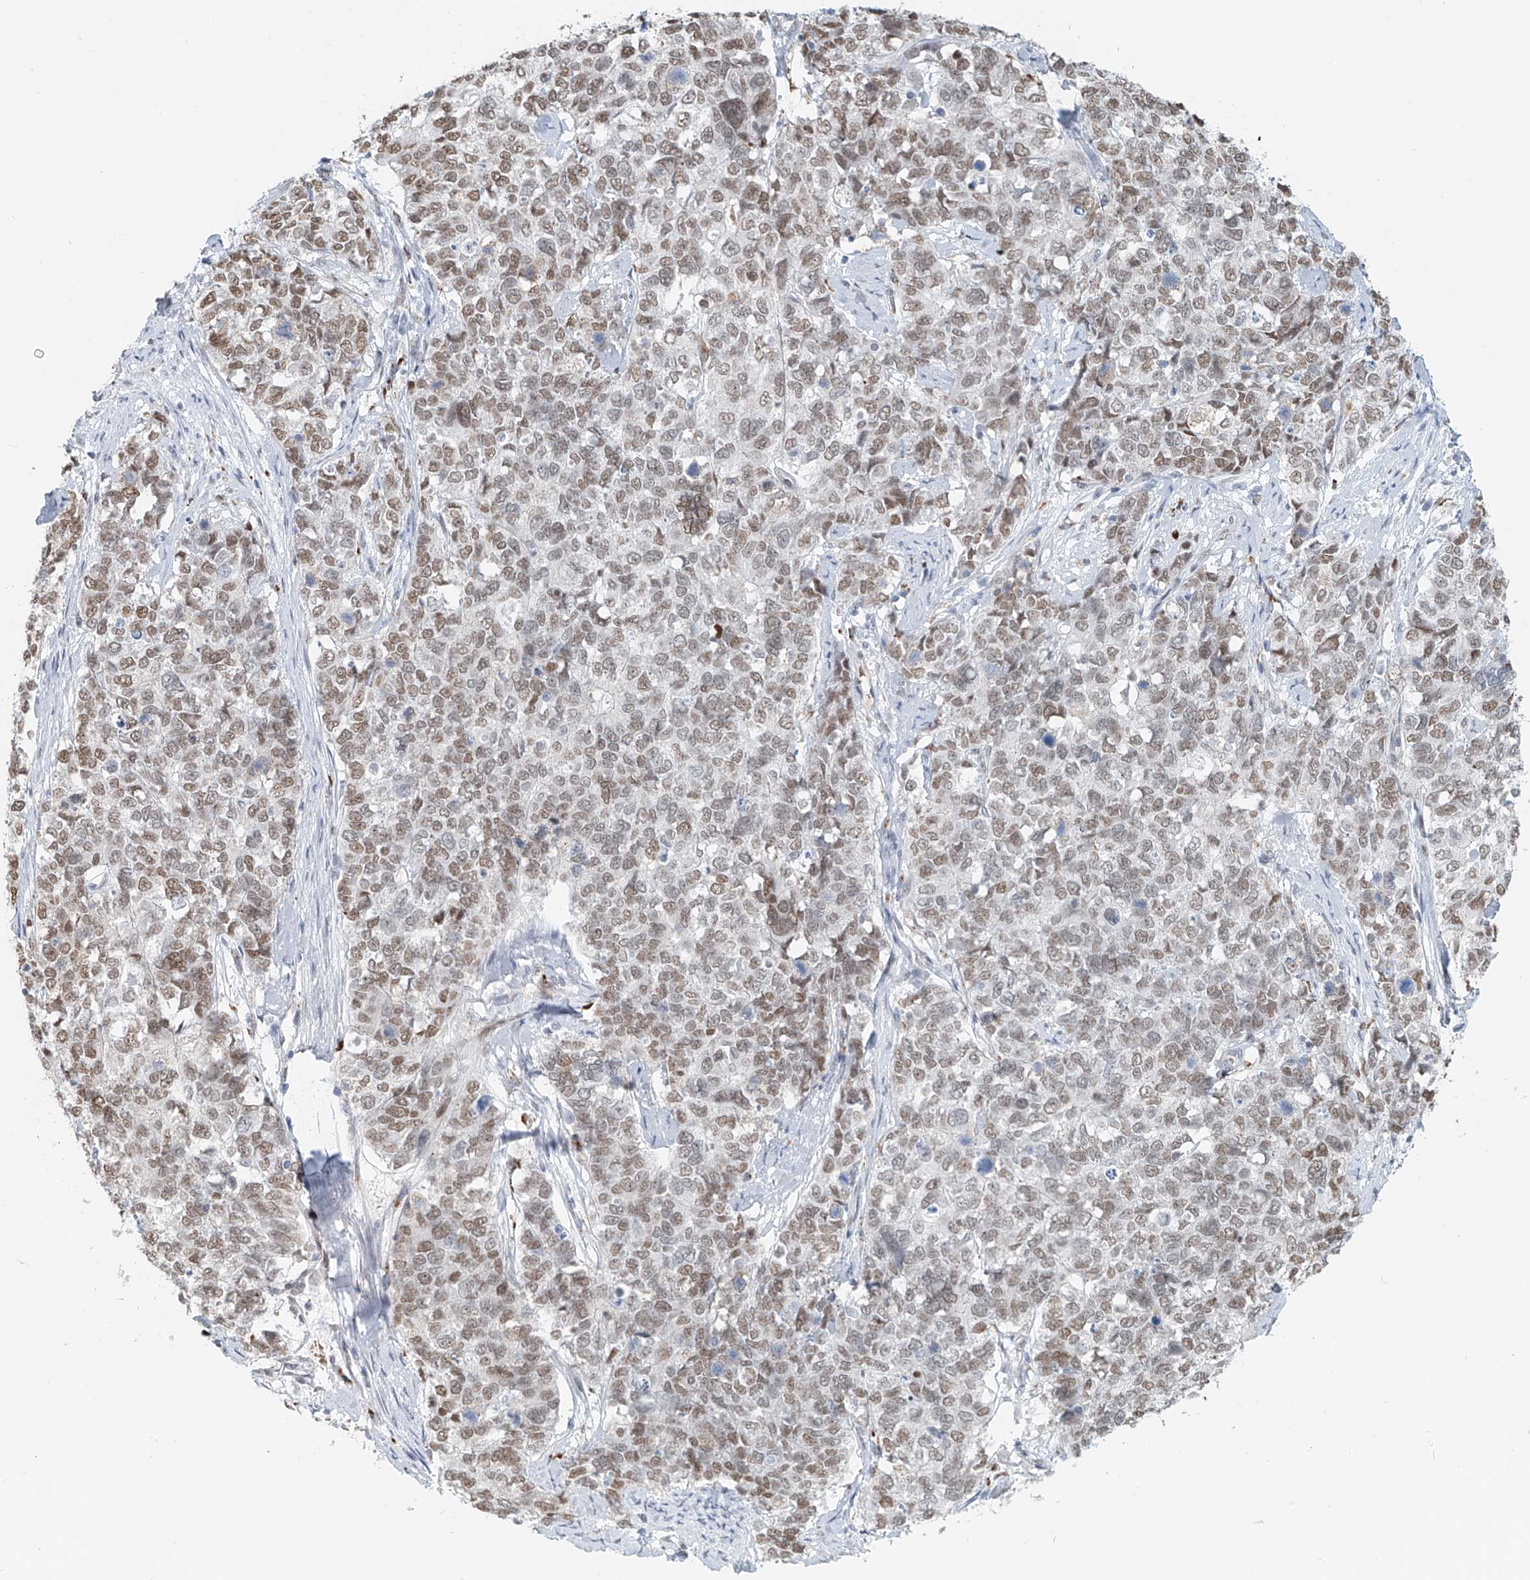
{"staining": {"intensity": "moderate", "quantity": ">75%", "location": "nuclear"}, "tissue": "cervical cancer", "cell_type": "Tumor cells", "image_type": "cancer", "snomed": [{"axis": "morphology", "description": "Squamous cell carcinoma, NOS"}, {"axis": "topography", "description": "Cervix"}], "caption": "Protein expression by immunohistochemistry reveals moderate nuclear expression in about >75% of tumor cells in cervical cancer.", "gene": "SASH1", "patient": {"sex": "female", "age": 63}}